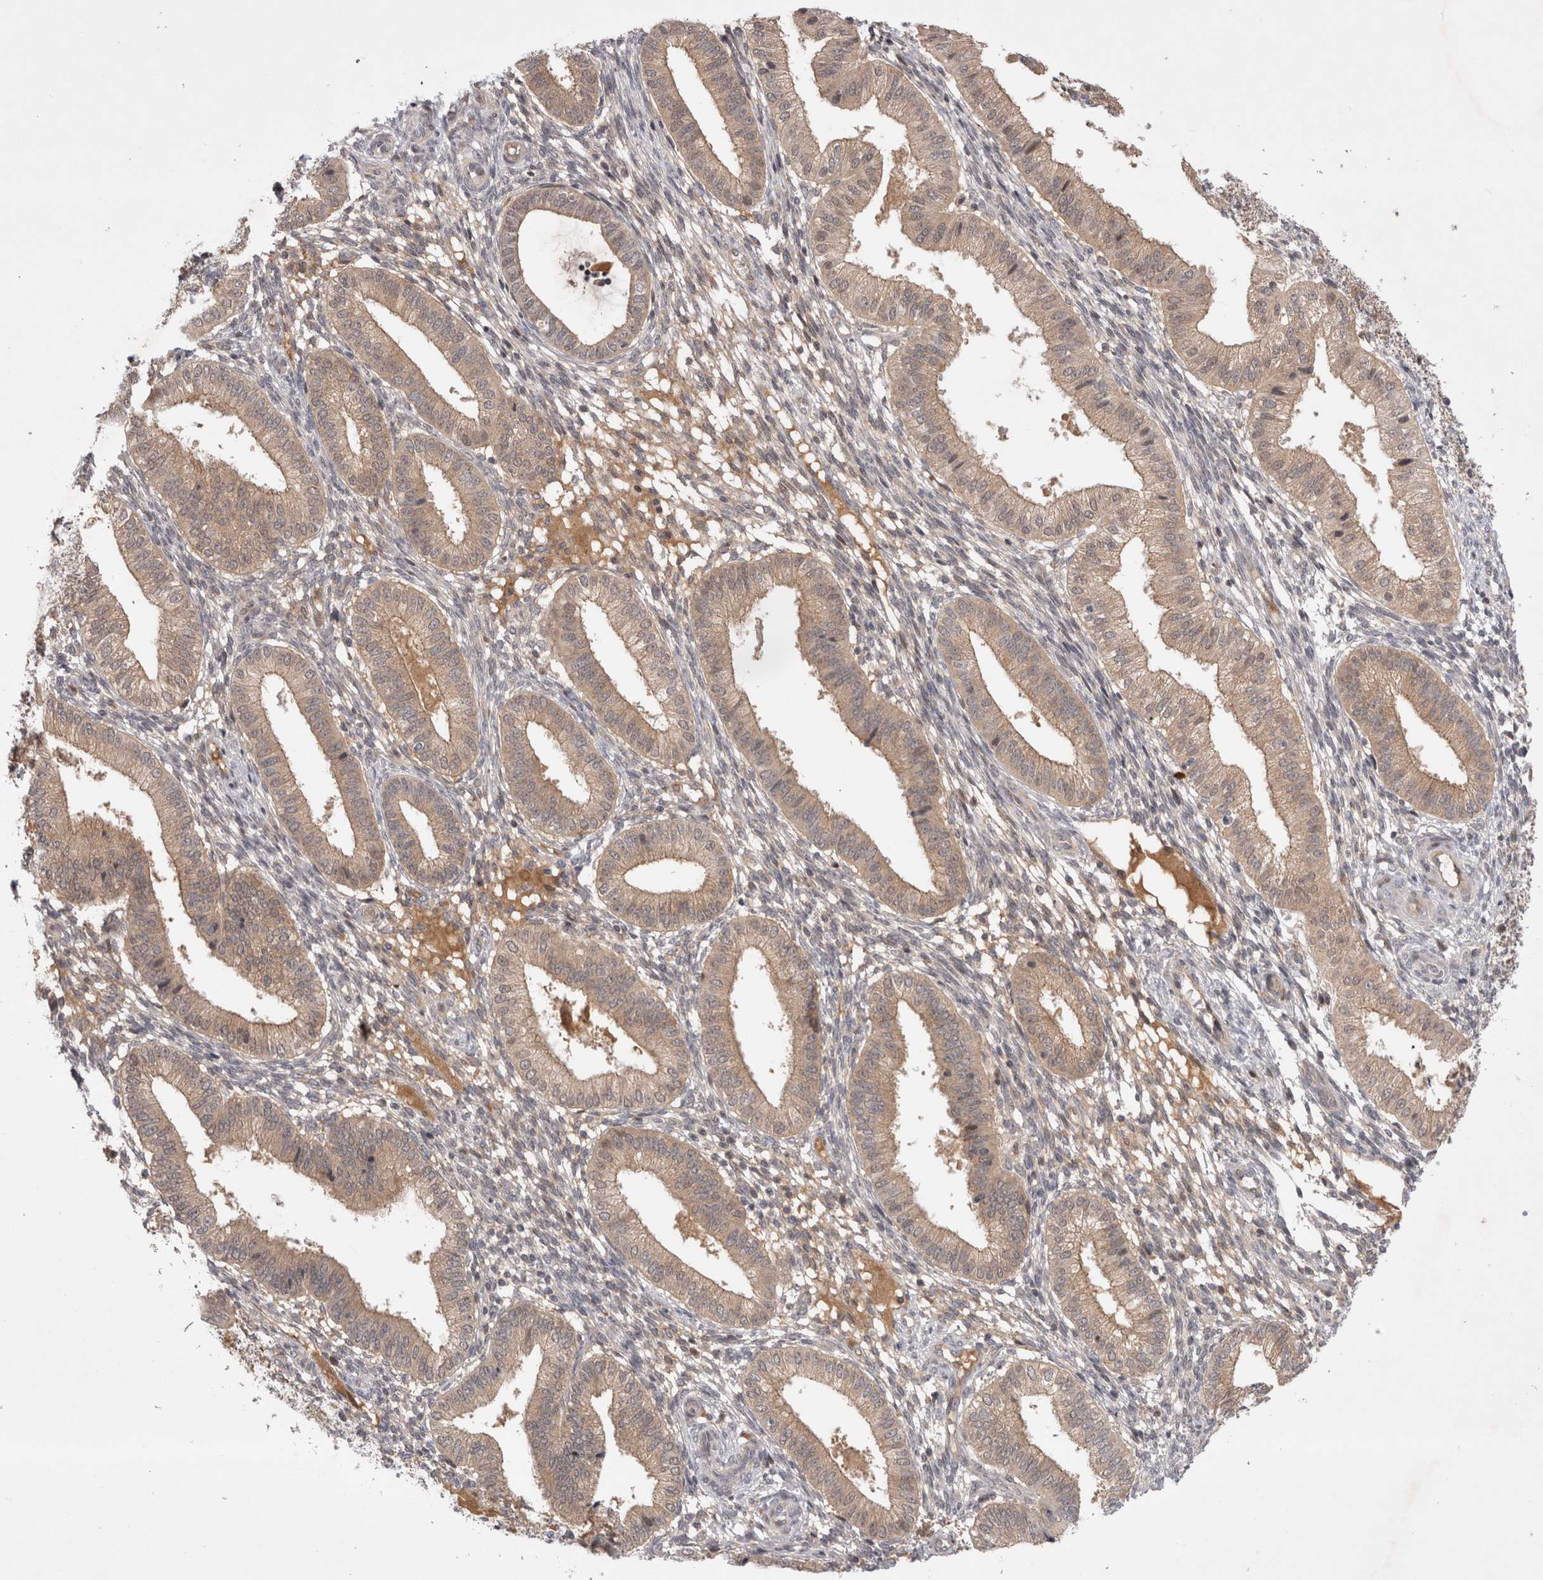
{"staining": {"intensity": "weak", "quantity": "<25%", "location": "cytoplasmic/membranous"}, "tissue": "endometrium", "cell_type": "Cells in endometrial stroma", "image_type": "normal", "snomed": [{"axis": "morphology", "description": "Normal tissue, NOS"}, {"axis": "topography", "description": "Endometrium"}], "caption": "Endometrium was stained to show a protein in brown. There is no significant staining in cells in endometrial stroma. Nuclei are stained in blue.", "gene": "PLEKHM1", "patient": {"sex": "female", "age": 39}}